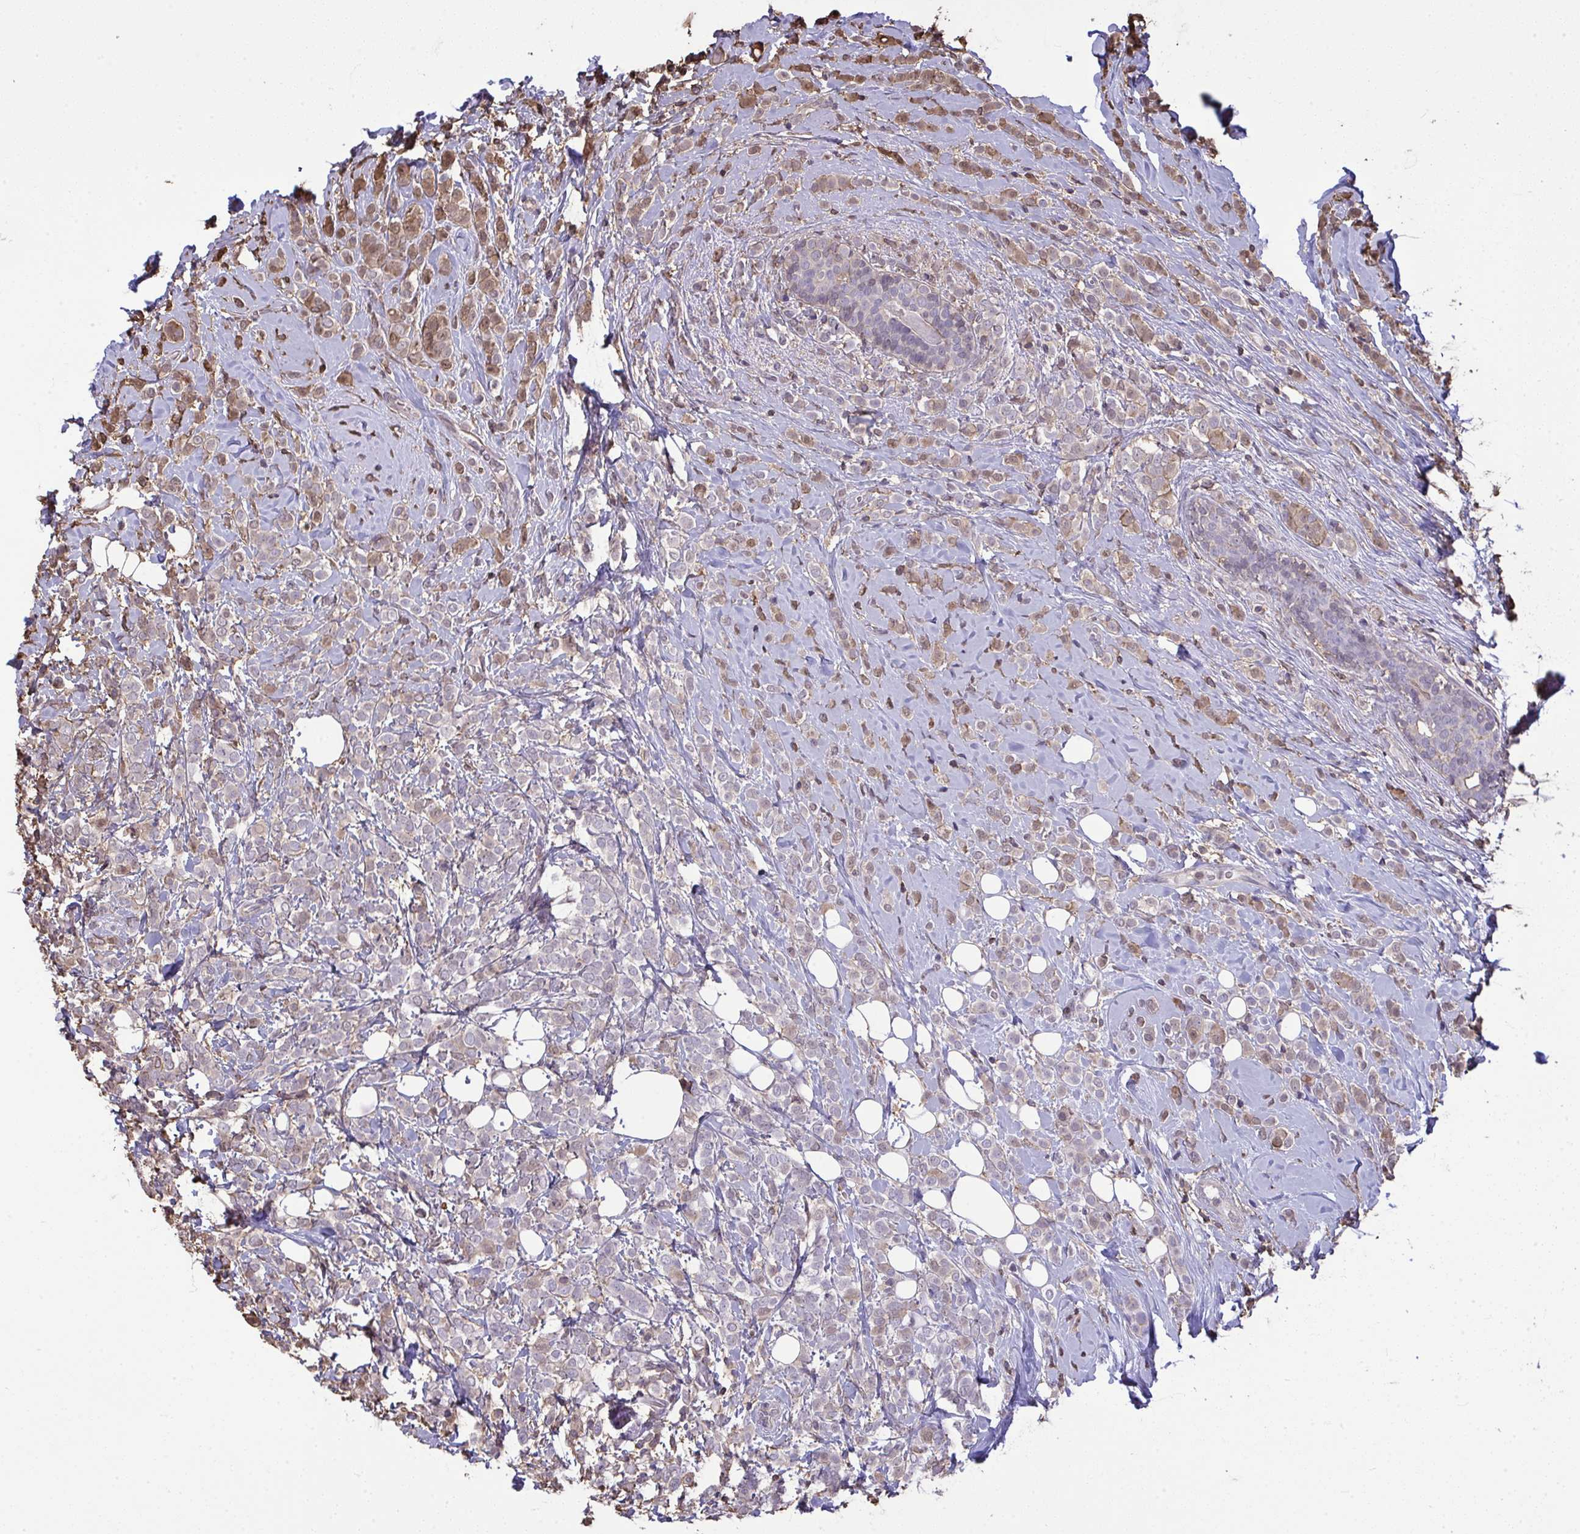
{"staining": {"intensity": "moderate", "quantity": "<25%", "location": "cytoplasmic/membranous"}, "tissue": "breast cancer", "cell_type": "Tumor cells", "image_type": "cancer", "snomed": [{"axis": "morphology", "description": "Lobular carcinoma"}, {"axis": "topography", "description": "Breast"}], "caption": "Moderate cytoplasmic/membranous protein positivity is seen in approximately <25% of tumor cells in breast cancer.", "gene": "ANXA5", "patient": {"sex": "female", "age": 49}}